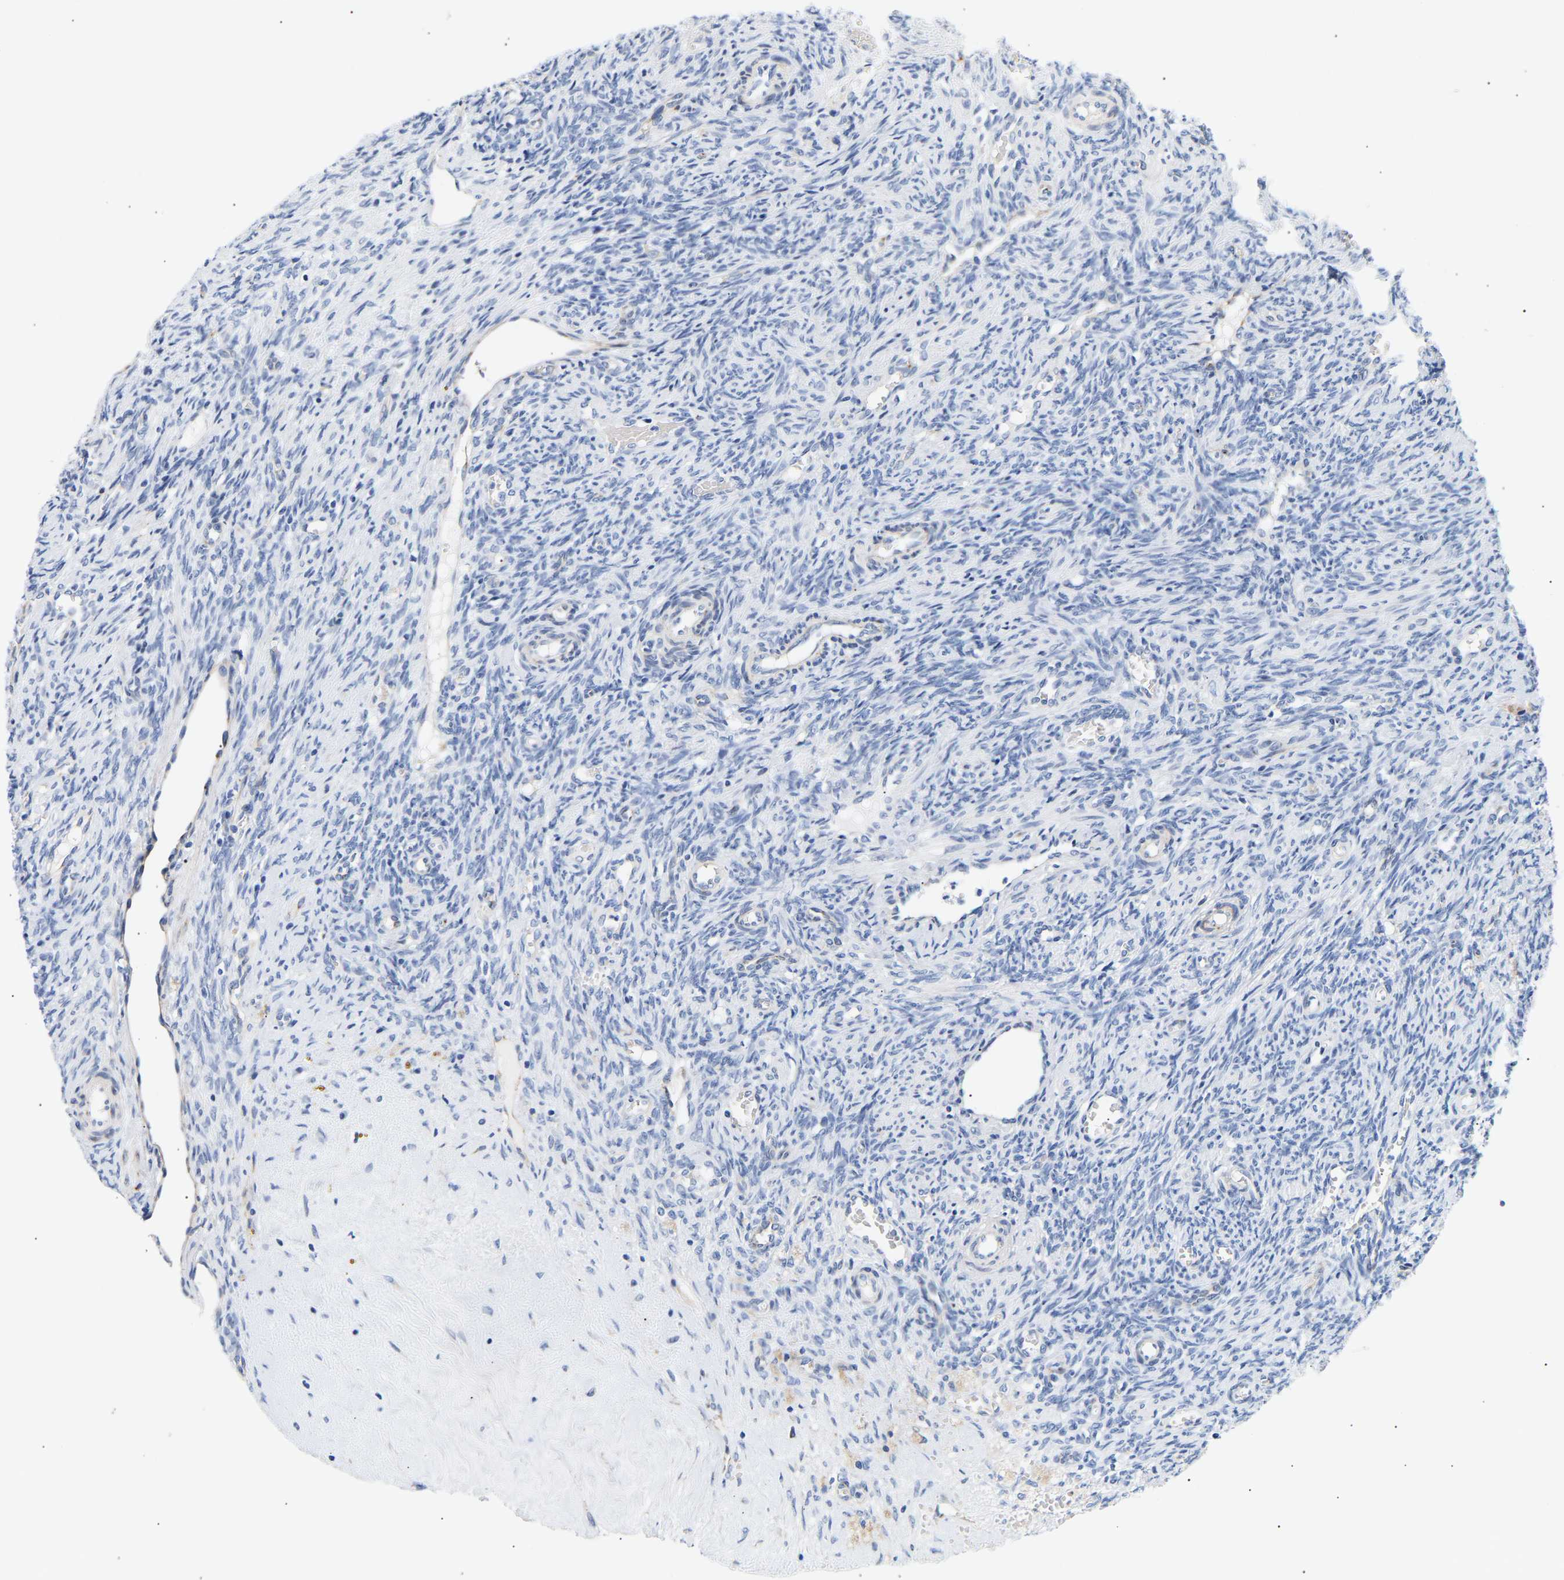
{"staining": {"intensity": "negative", "quantity": "none", "location": "none"}, "tissue": "ovary", "cell_type": "Follicle cells", "image_type": "normal", "snomed": [{"axis": "morphology", "description": "Normal tissue, NOS"}, {"axis": "topography", "description": "Ovary"}], "caption": "Immunohistochemistry histopathology image of benign ovary stained for a protein (brown), which shows no expression in follicle cells.", "gene": "IGFBP7", "patient": {"sex": "female", "age": 41}}